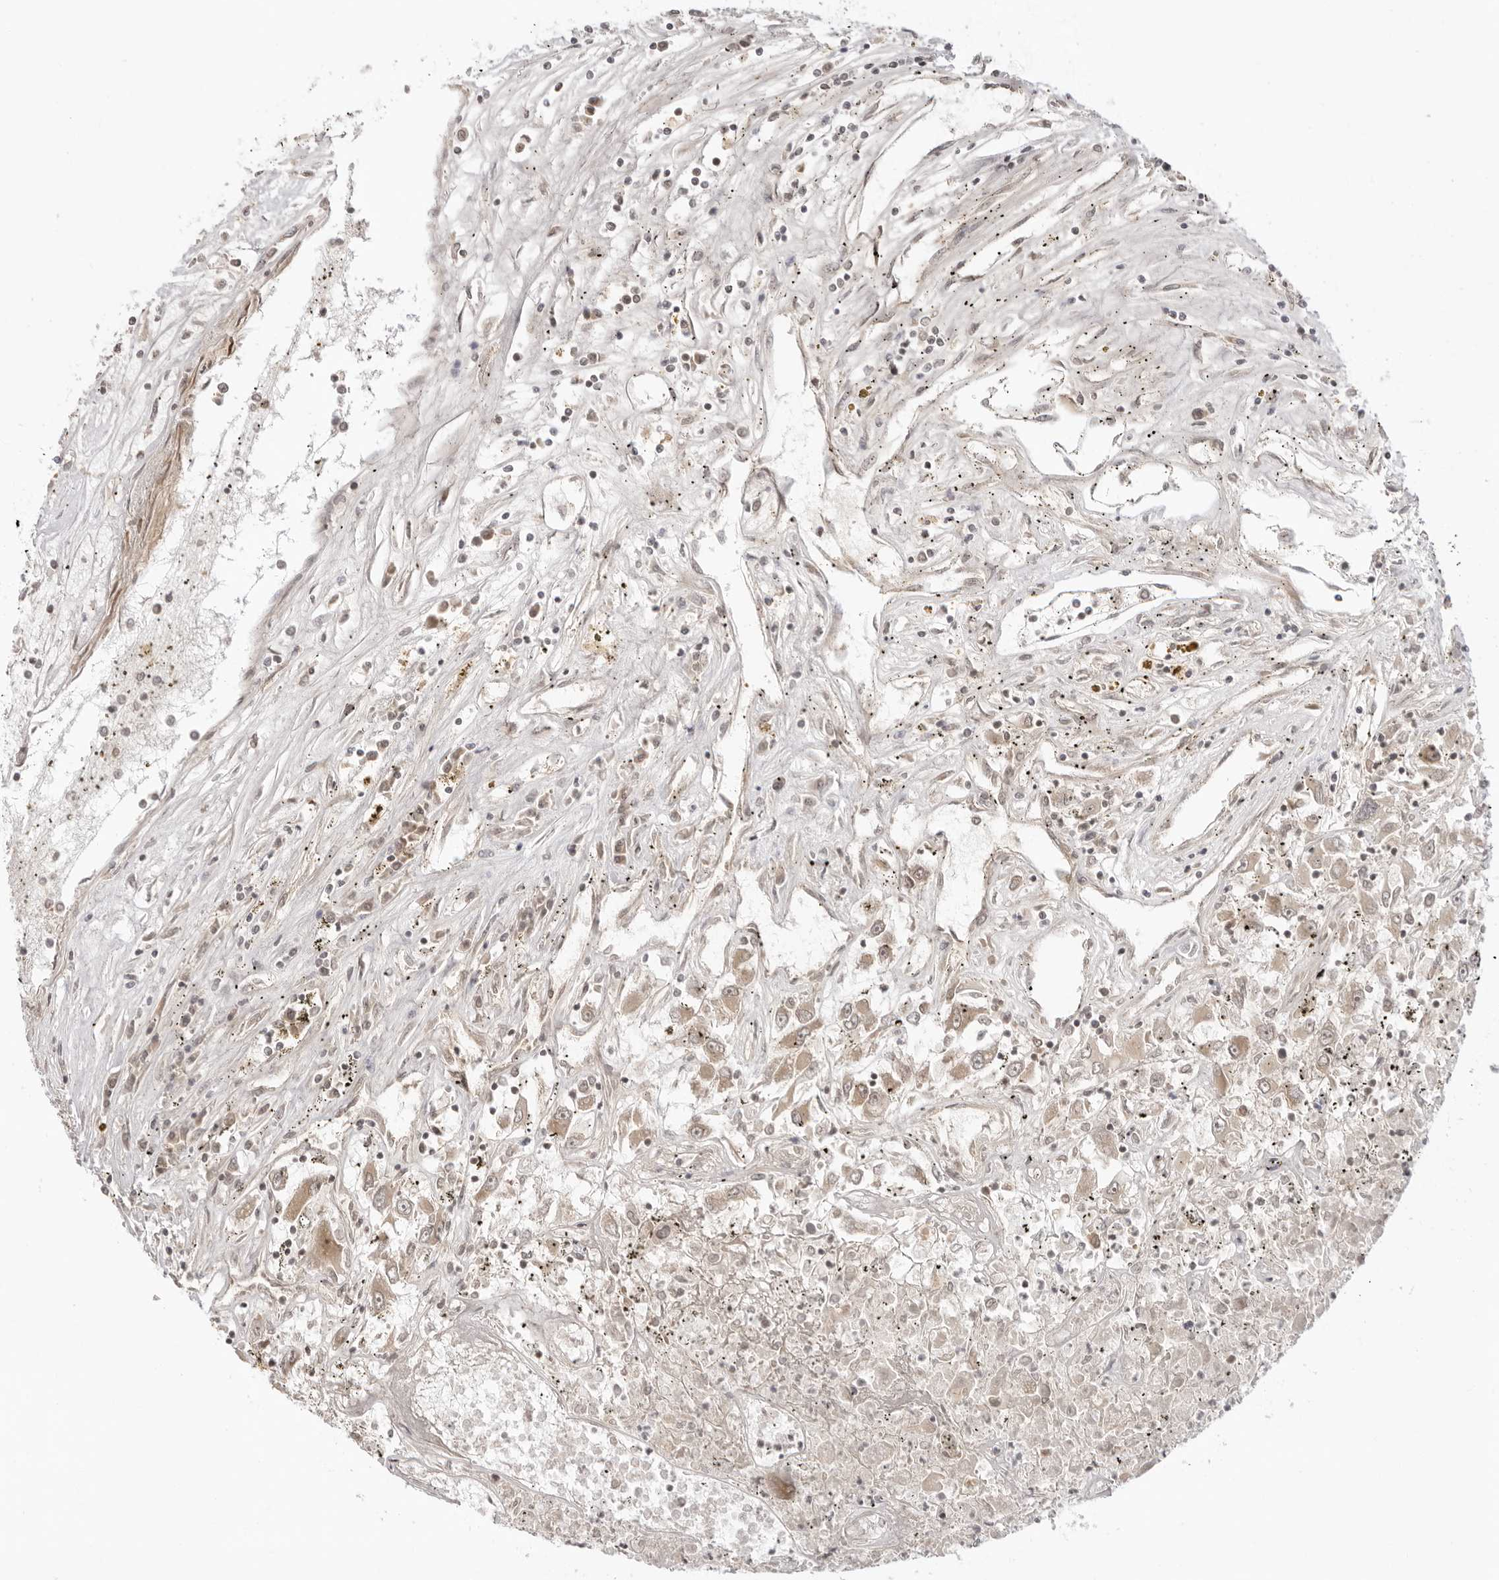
{"staining": {"intensity": "weak", "quantity": "25%-75%", "location": "cytoplasmic/membranous"}, "tissue": "renal cancer", "cell_type": "Tumor cells", "image_type": "cancer", "snomed": [{"axis": "morphology", "description": "Adenocarcinoma, NOS"}, {"axis": "topography", "description": "Kidney"}], "caption": "High-magnification brightfield microscopy of renal adenocarcinoma stained with DAB (3,3'-diaminobenzidine) (brown) and counterstained with hematoxylin (blue). tumor cells exhibit weak cytoplasmic/membranous positivity is identified in approximately25%-75% of cells. (DAB = brown stain, brightfield microscopy at high magnification).", "gene": "PRRC2C", "patient": {"sex": "female", "age": 52}}